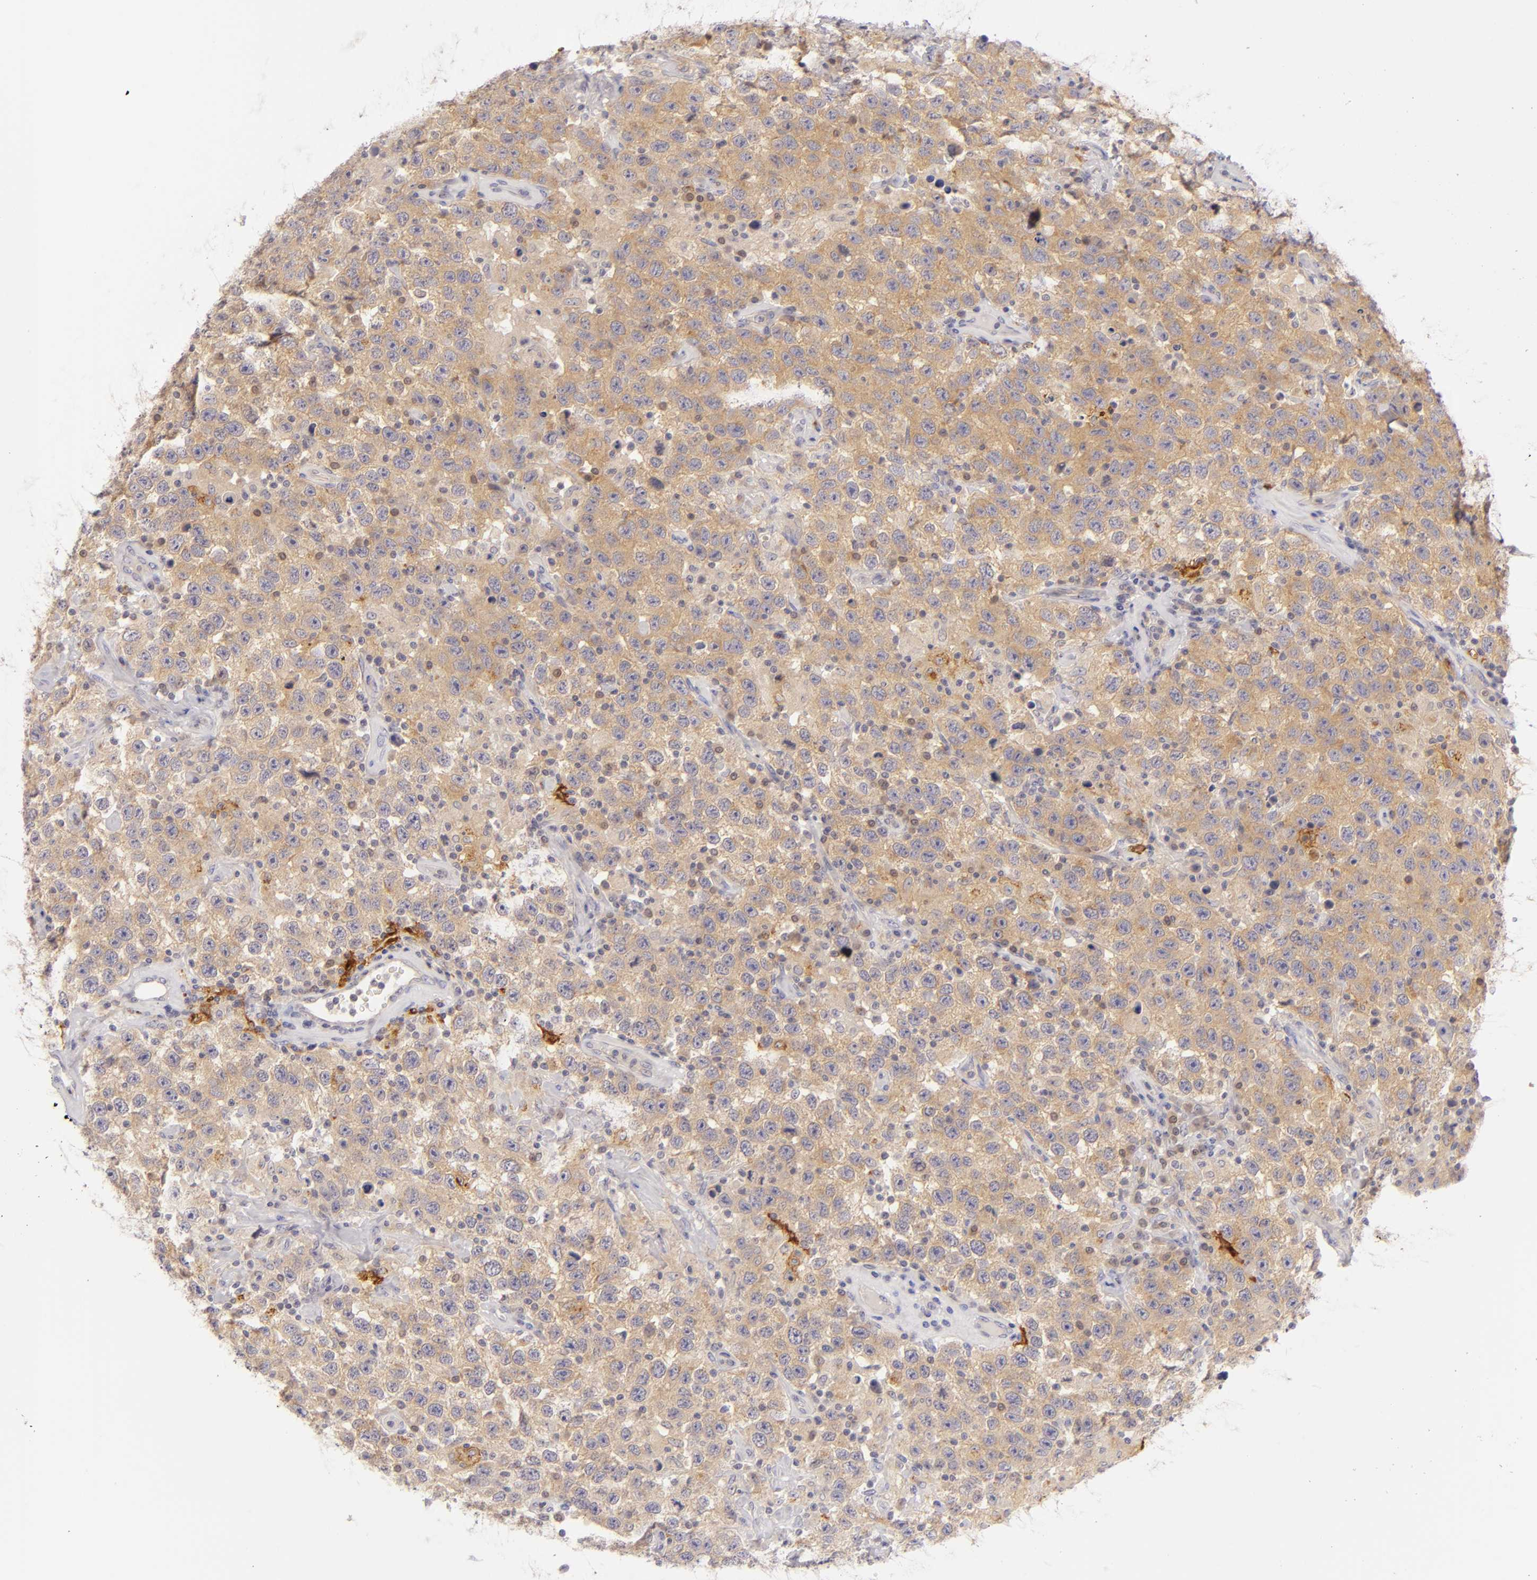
{"staining": {"intensity": "moderate", "quantity": ">75%", "location": "cytoplasmic/membranous"}, "tissue": "testis cancer", "cell_type": "Tumor cells", "image_type": "cancer", "snomed": [{"axis": "morphology", "description": "Seminoma, NOS"}, {"axis": "topography", "description": "Testis"}], "caption": "The micrograph exhibits staining of testis seminoma, revealing moderate cytoplasmic/membranous protein positivity (brown color) within tumor cells.", "gene": "CD83", "patient": {"sex": "male", "age": 41}}